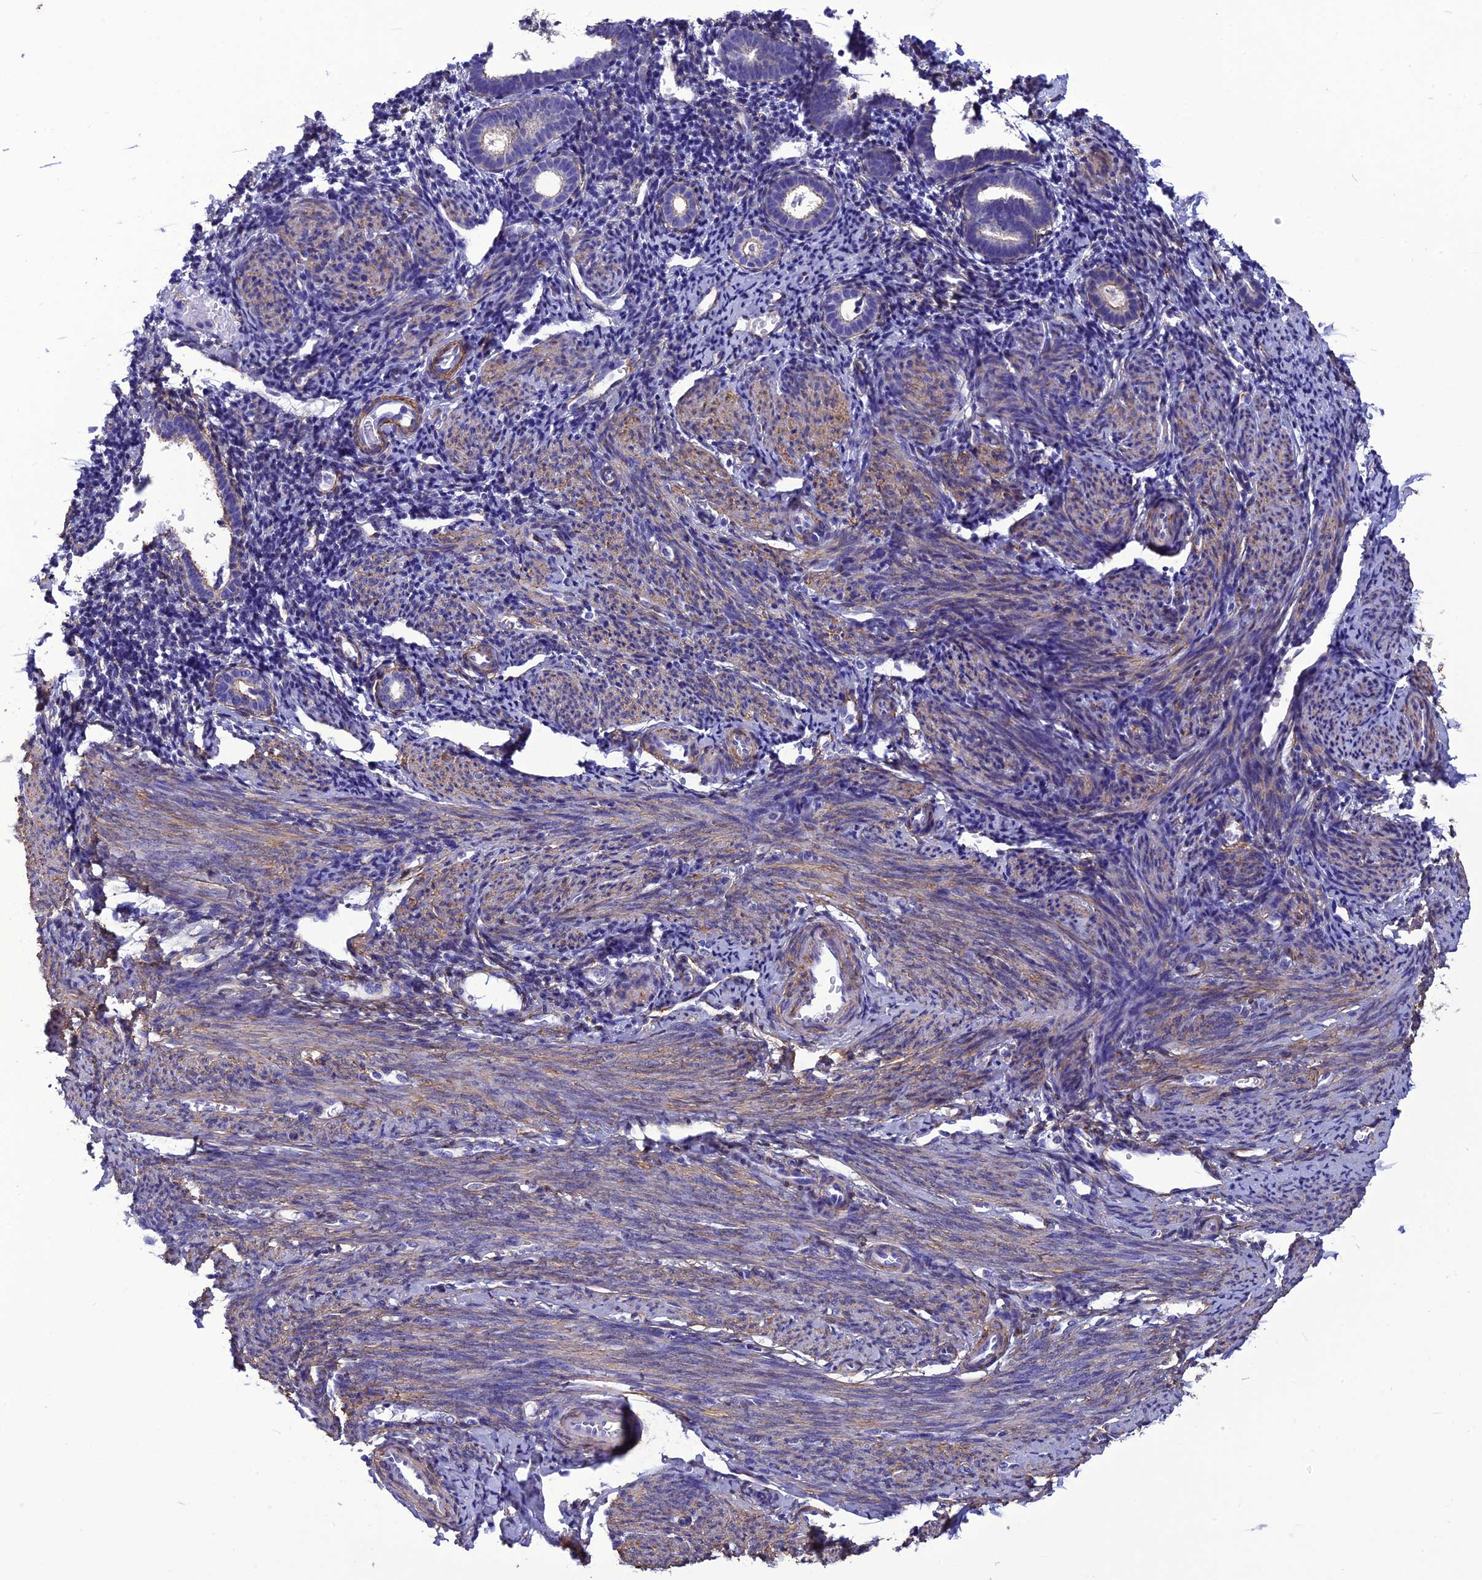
{"staining": {"intensity": "negative", "quantity": "none", "location": "none"}, "tissue": "endometrium", "cell_type": "Cells in endometrial stroma", "image_type": "normal", "snomed": [{"axis": "morphology", "description": "Normal tissue, NOS"}, {"axis": "topography", "description": "Endometrium"}], "caption": "An IHC photomicrograph of unremarkable endometrium is shown. There is no staining in cells in endometrial stroma of endometrium.", "gene": "NKD1", "patient": {"sex": "female", "age": 56}}